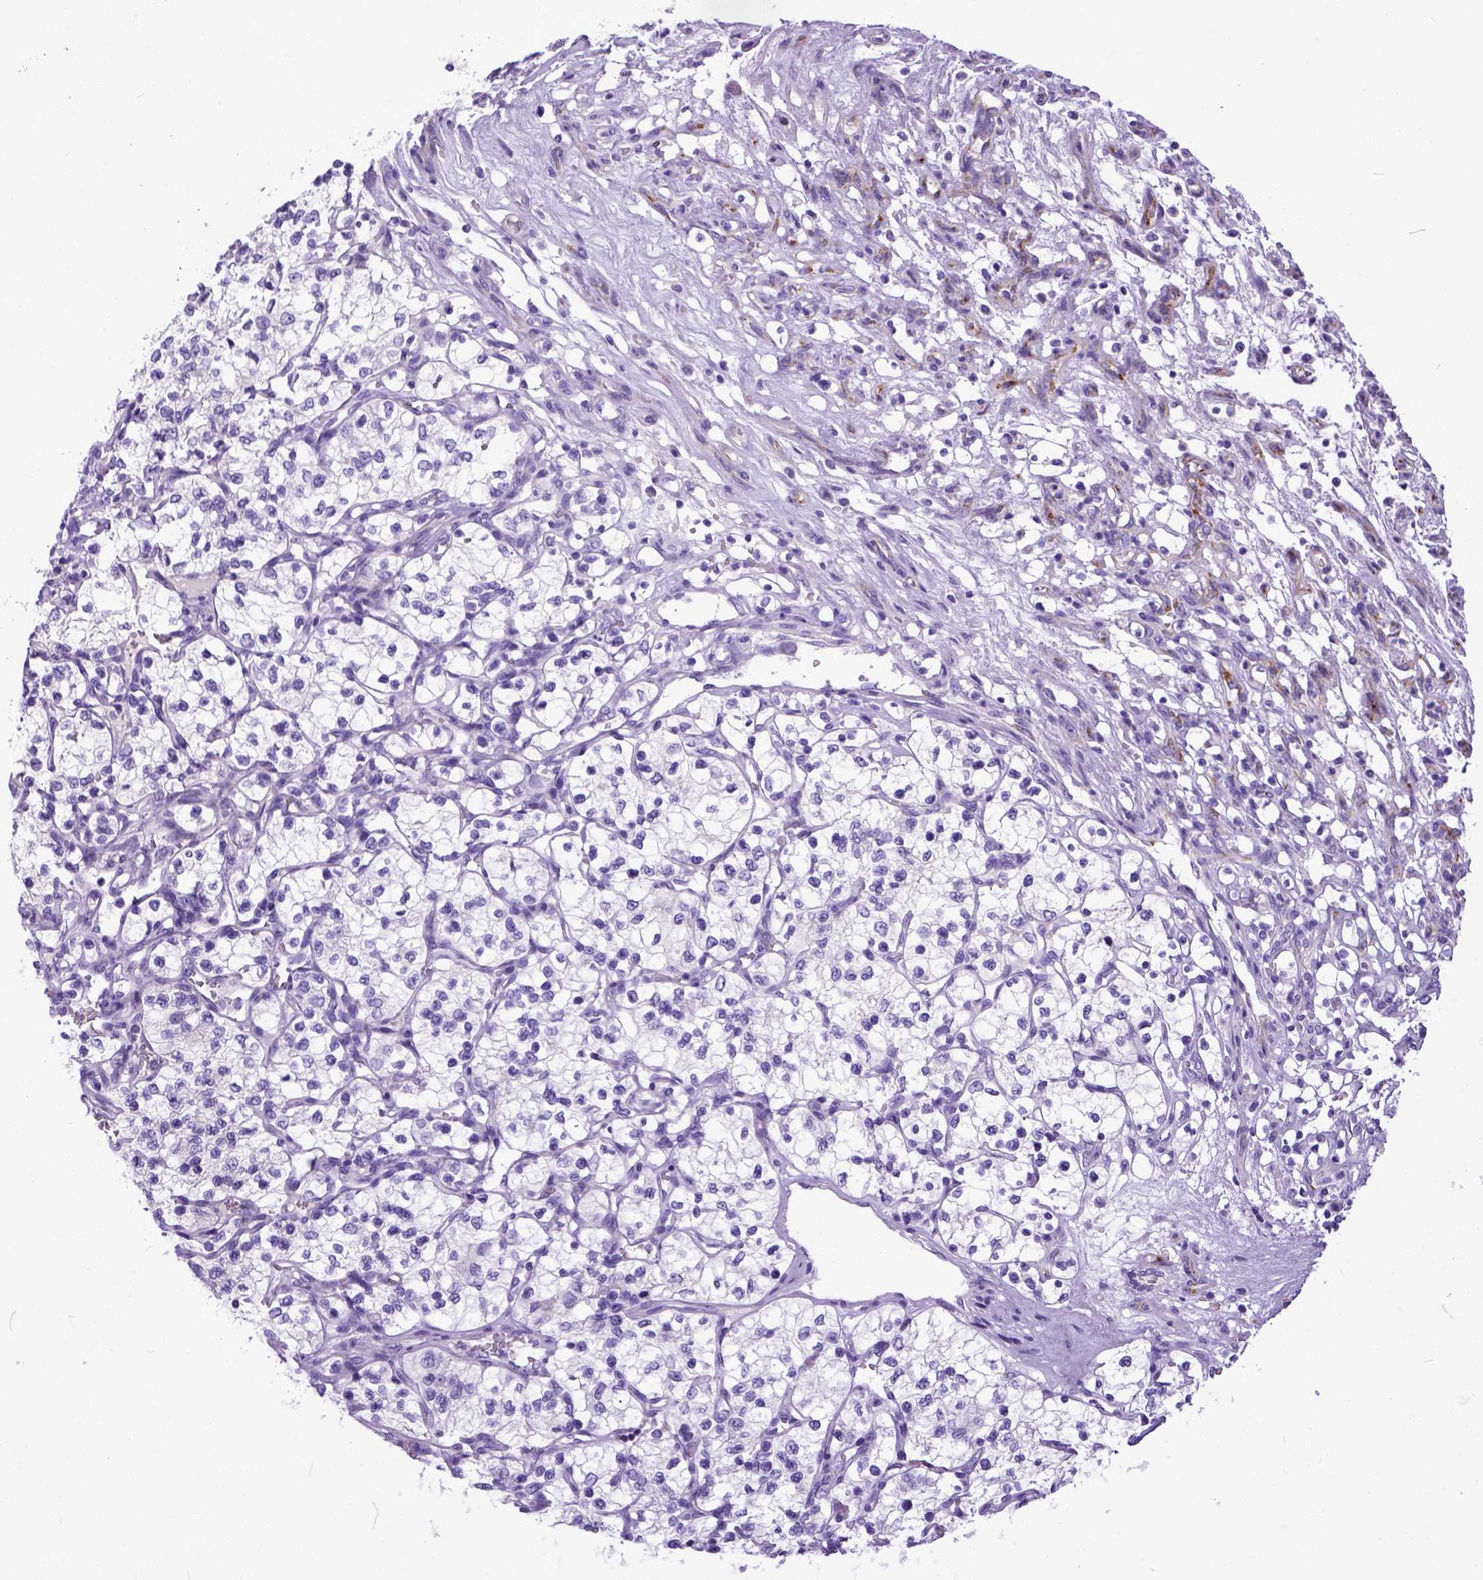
{"staining": {"intensity": "negative", "quantity": "none", "location": "none"}, "tissue": "renal cancer", "cell_type": "Tumor cells", "image_type": "cancer", "snomed": [{"axis": "morphology", "description": "Adenocarcinoma, NOS"}, {"axis": "topography", "description": "Kidney"}], "caption": "A photomicrograph of renal cancer stained for a protein shows no brown staining in tumor cells.", "gene": "IGF2", "patient": {"sex": "female", "age": 69}}